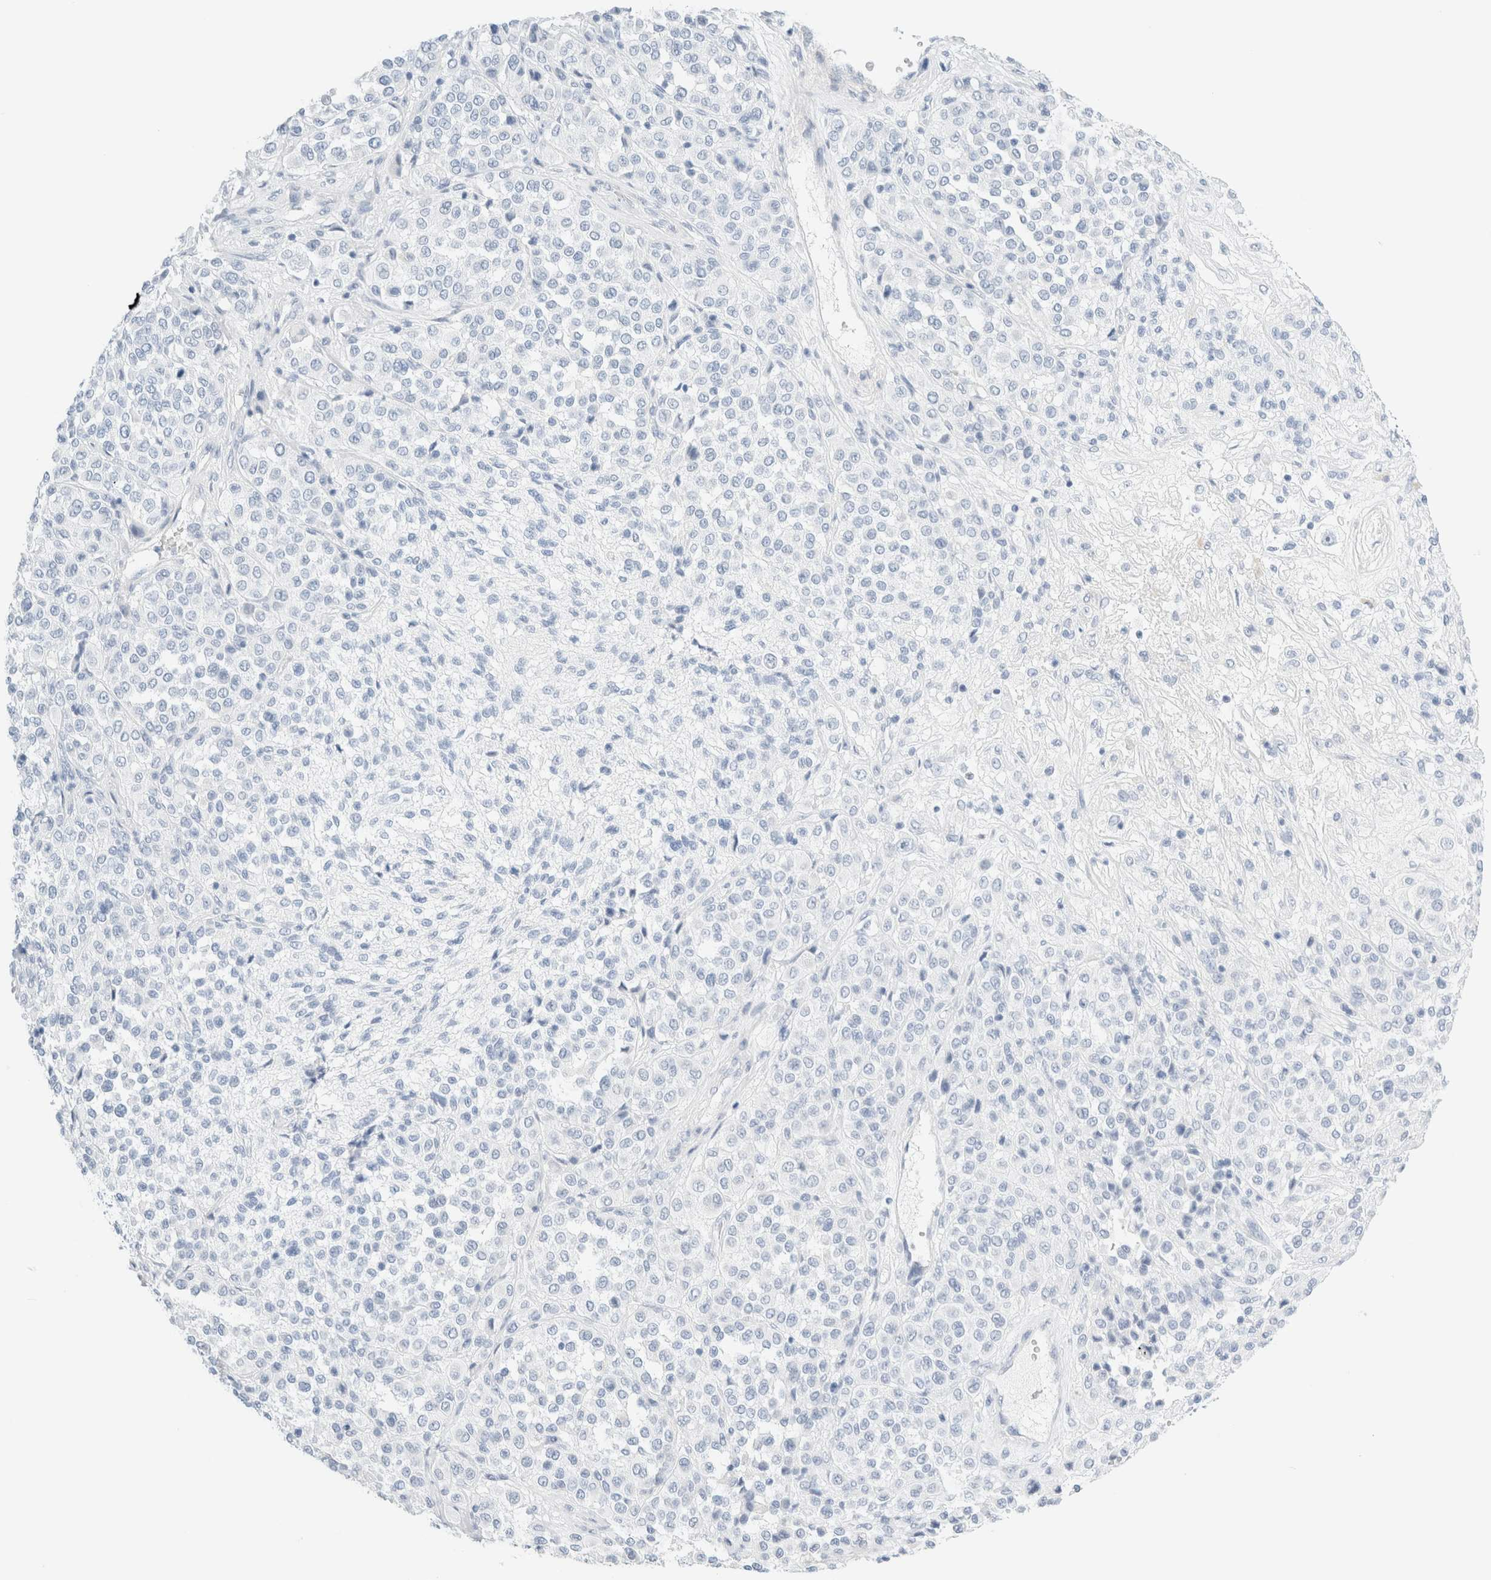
{"staining": {"intensity": "negative", "quantity": "none", "location": "none"}, "tissue": "melanoma", "cell_type": "Tumor cells", "image_type": "cancer", "snomed": [{"axis": "morphology", "description": "Malignant melanoma, Metastatic site"}, {"axis": "topography", "description": "Pancreas"}], "caption": "Immunohistochemical staining of human malignant melanoma (metastatic site) displays no significant expression in tumor cells. (Stains: DAB (3,3'-diaminobenzidine) immunohistochemistry (IHC) with hematoxylin counter stain, Microscopy: brightfield microscopy at high magnification).", "gene": "DPYS", "patient": {"sex": "female", "age": 30}}